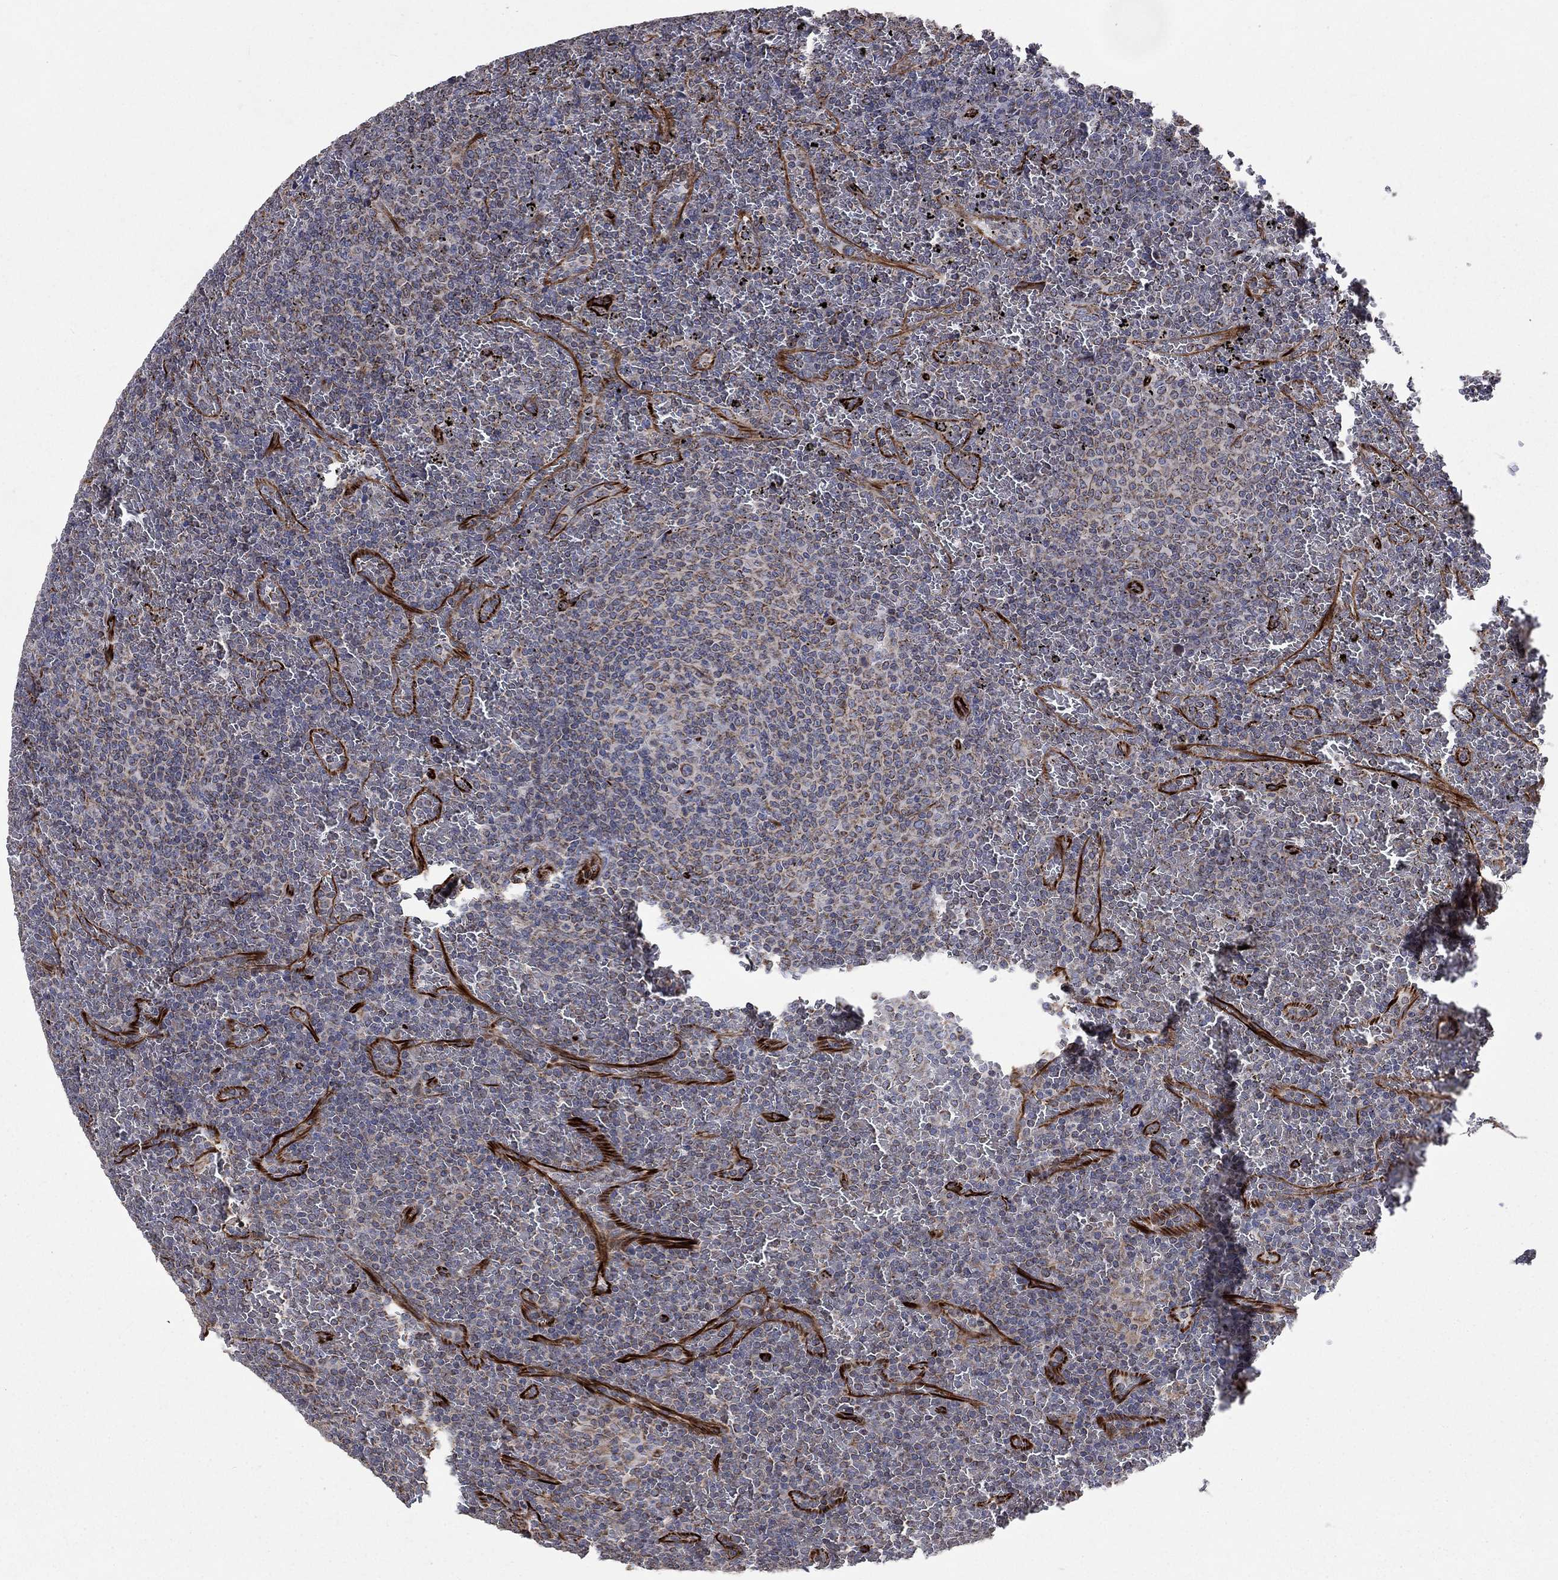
{"staining": {"intensity": "moderate", "quantity": "25%-75%", "location": "cytoplasmic/membranous"}, "tissue": "lymphoma", "cell_type": "Tumor cells", "image_type": "cancer", "snomed": [{"axis": "morphology", "description": "Malignant lymphoma, non-Hodgkin's type, Low grade"}, {"axis": "topography", "description": "Spleen"}], "caption": "A histopathology image of malignant lymphoma, non-Hodgkin's type (low-grade) stained for a protein reveals moderate cytoplasmic/membranous brown staining in tumor cells. The protein is shown in brown color, while the nuclei are stained blue.", "gene": "NDUFC1", "patient": {"sex": "female", "age": 77}}